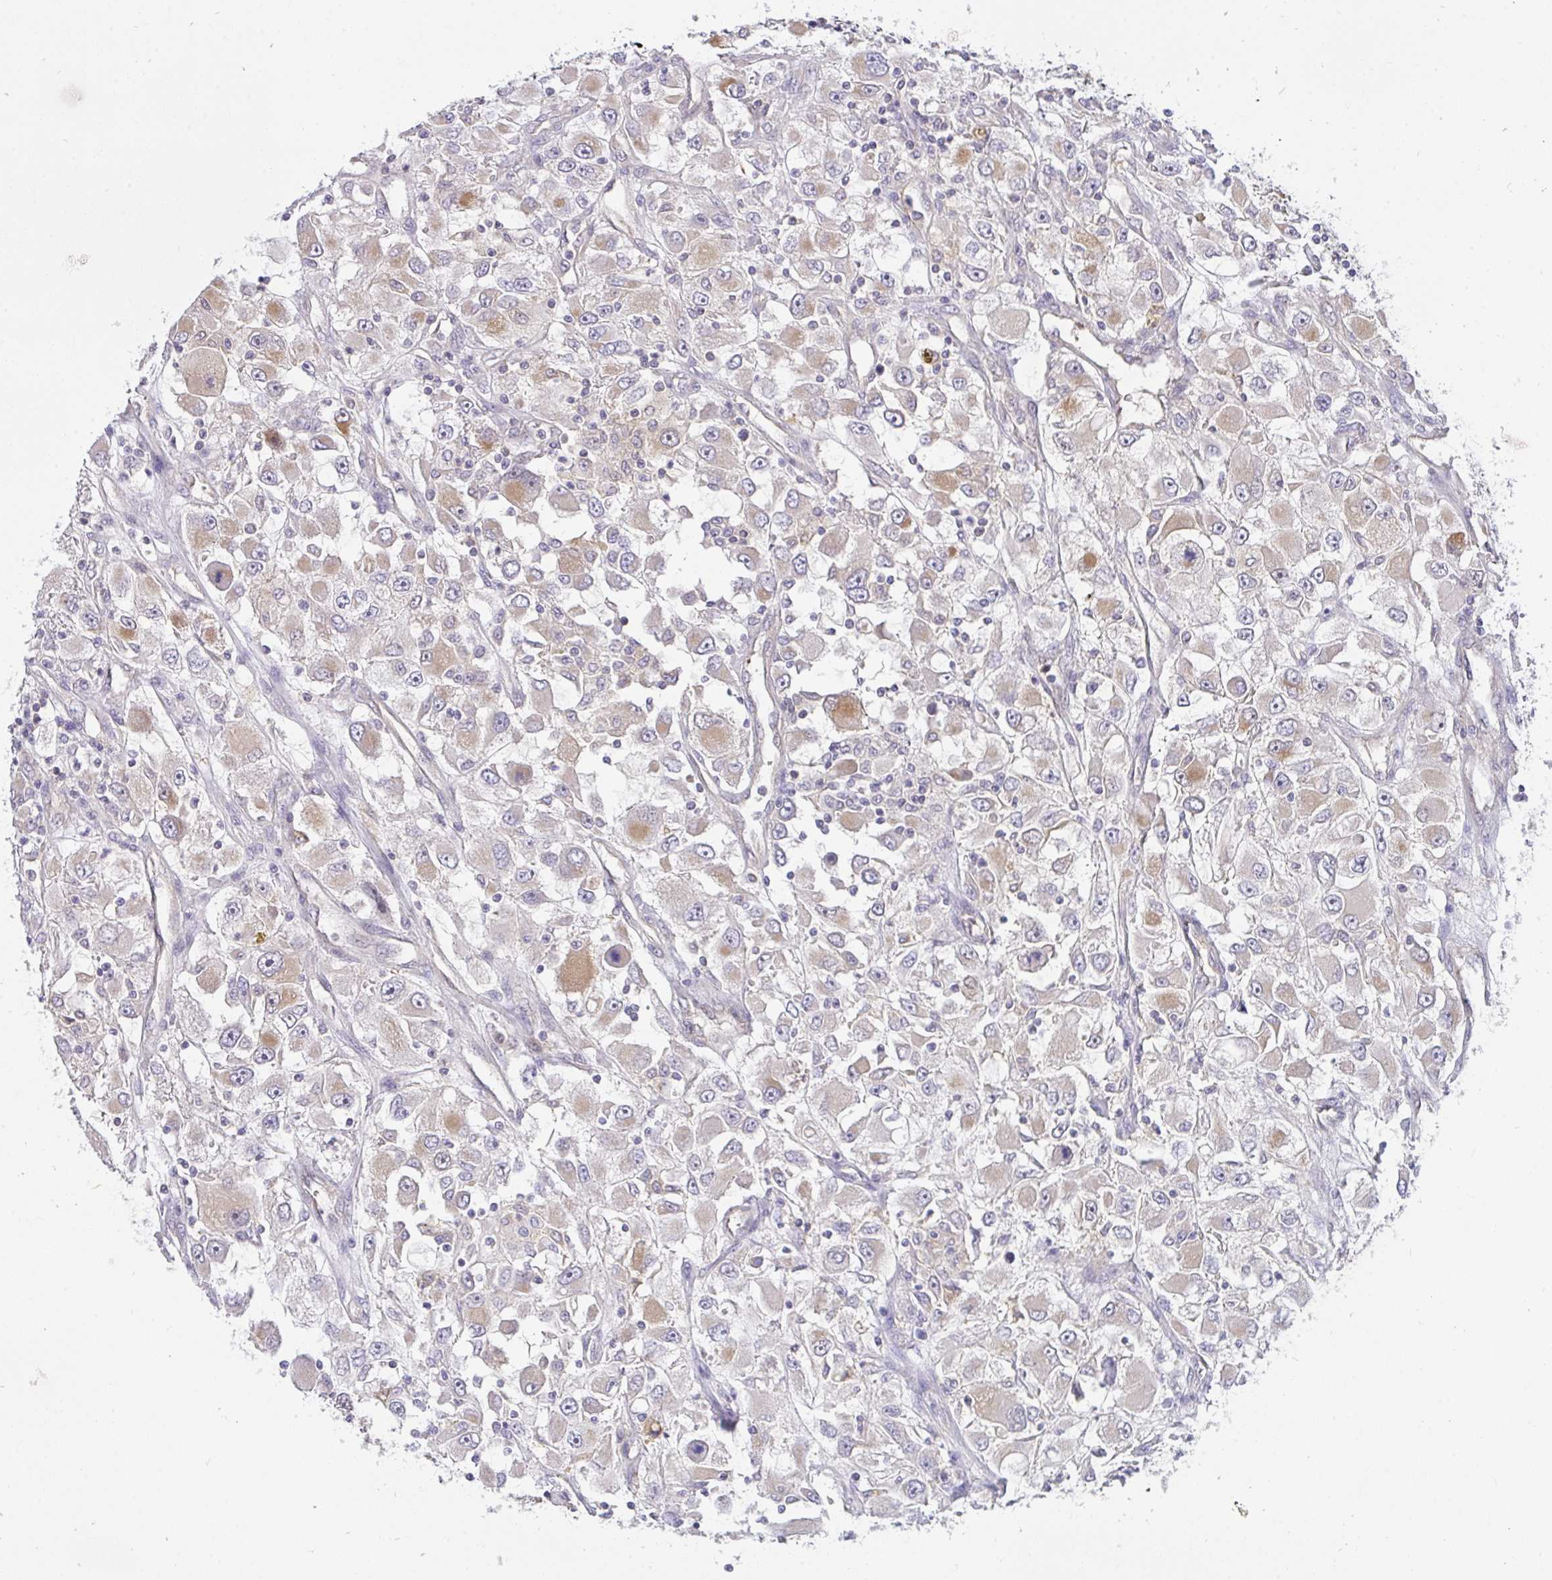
{"staining": {"intensity": "moderate", "quantity": "<25%", "location": "cytoplasmic/membranous"}, "tissue": "renal cancer", "cell_type": "Tumor cells", "image_type": "cancer", "snomed": [{"axis": "morphology", "description": "Adenocarcinoma, NOS"}, {"axis": "topography", "description": "Kidney"}], "caption": "This is an image of immunohistochemistry staining of renal cancer, which shows moderate staining in the cytoplasmic/membranous of tumor cells.", "gene": "C19orf54", "patient": {"sex": "female", "age": 52}}